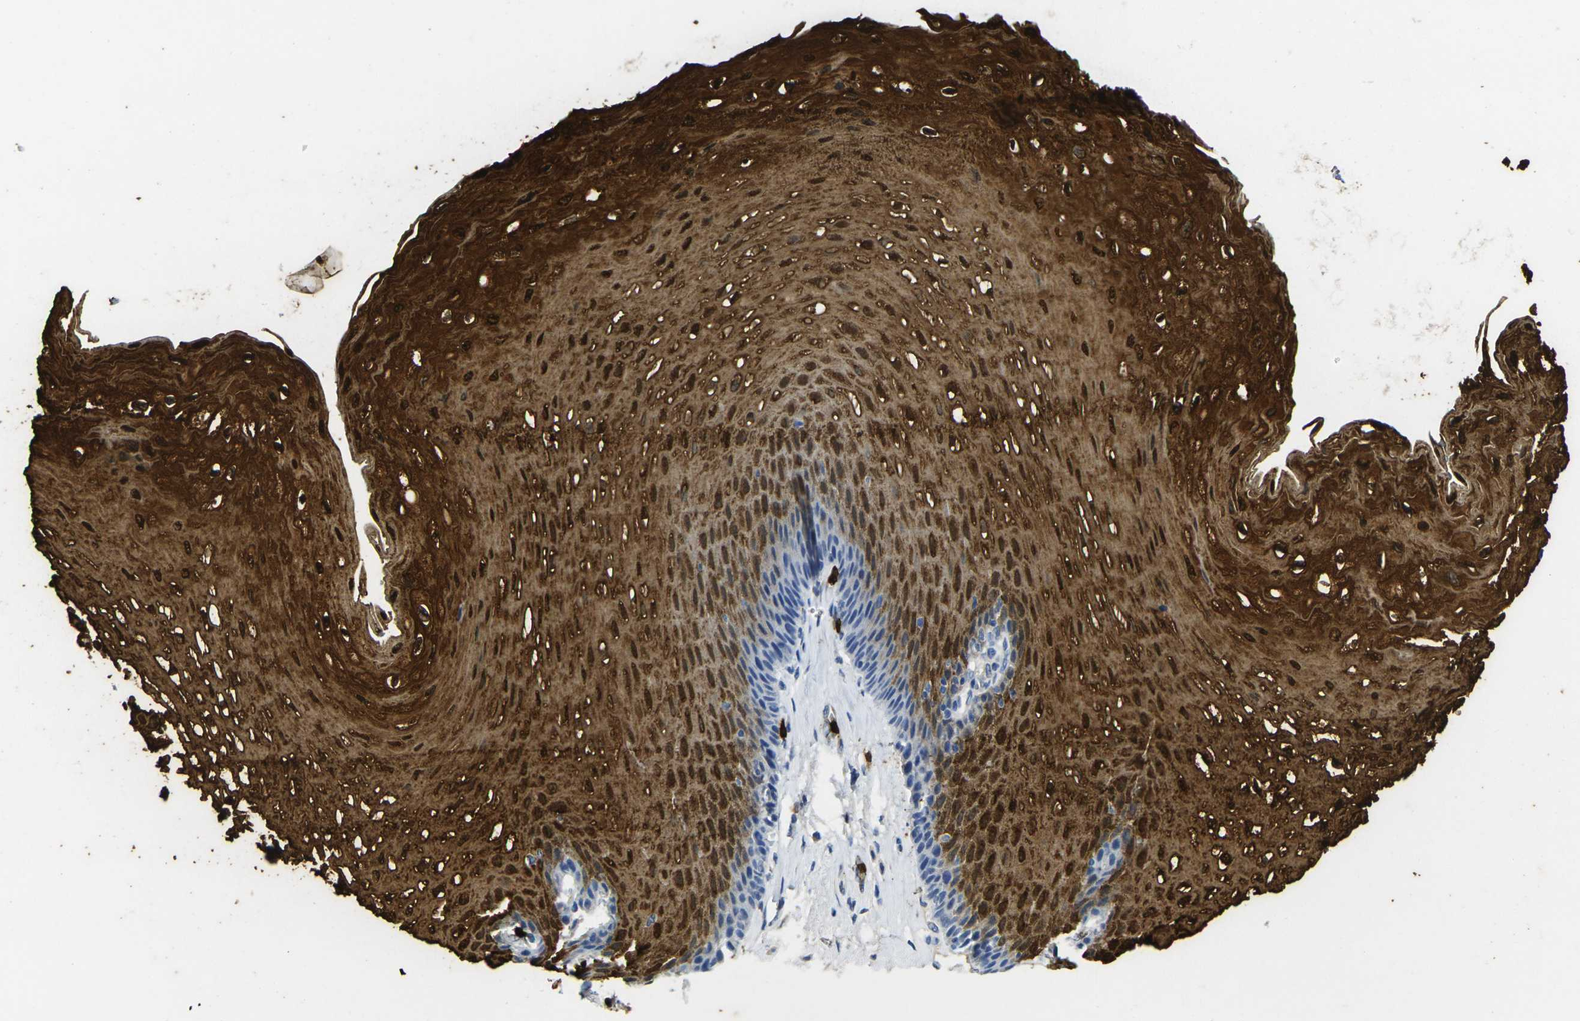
{"staining": {"intensity": "strong", "quantity": ">75%", "location": "cytoplasmic/membranous,nuclear"}, "tissue": "esophagus", "cell_type": "Squamous epithelial cells", "image_type": "normal", "snomed": [{"axis": "morphology", "description": "Normal tissue, NOS"}, {"axis": "topography", "description": "Esophagus"}], "caption": "Immunohistochemical staining of normal esophagus shows high levels of strong cytoplasmic/membranous,nuclear expression in about >75% of squamous epithelial cells. The protein of interest is shown in brown color, while the nuclei are stained blue.", "gene": "S100A9", "patient": {"sex": "female", "age": 72}}